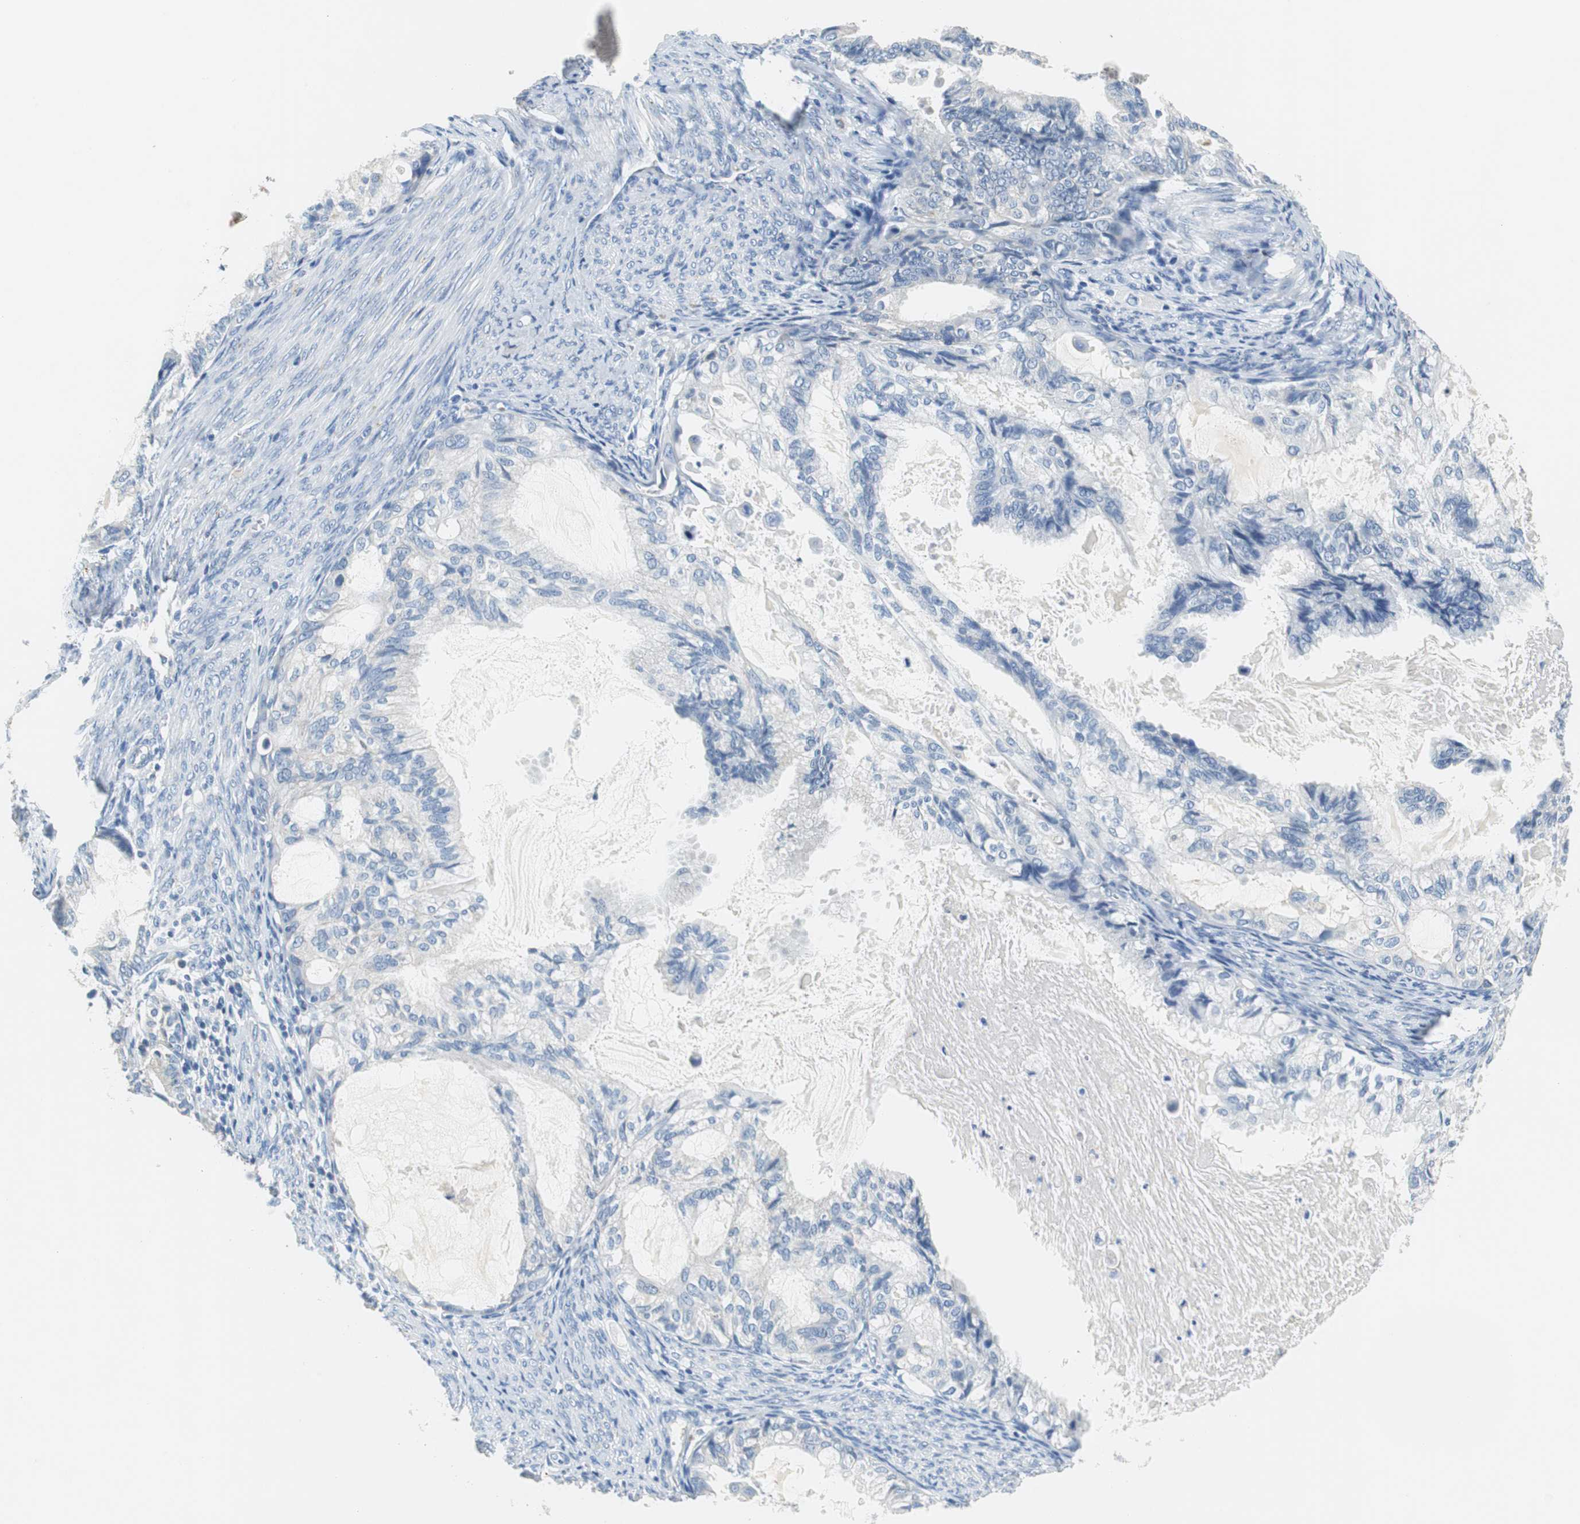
{"staining": {"intensity": "negative", "quantity": "none", "location": "none"}, "tissue": "cervical cancer", "cell_type": "Tumor cells", "image_type": "cancer", "snomed": [{"axis": "morphology", "description": "Normal tissue, NOS"}, {"axis": "morphology", "description": "Adenocarcinoma, NOS"}, {"axis": "topography", "description": "Cervix"}, {"axis": "topography", "description": "Endometrium"}], "caption": "Cervical cancer (adenocarcinoma) was stained to show a protein in brown. There is no significant staining in tumor cells.", "gene": "TEX264", "patient": {"sex": "female", "age": 86}}